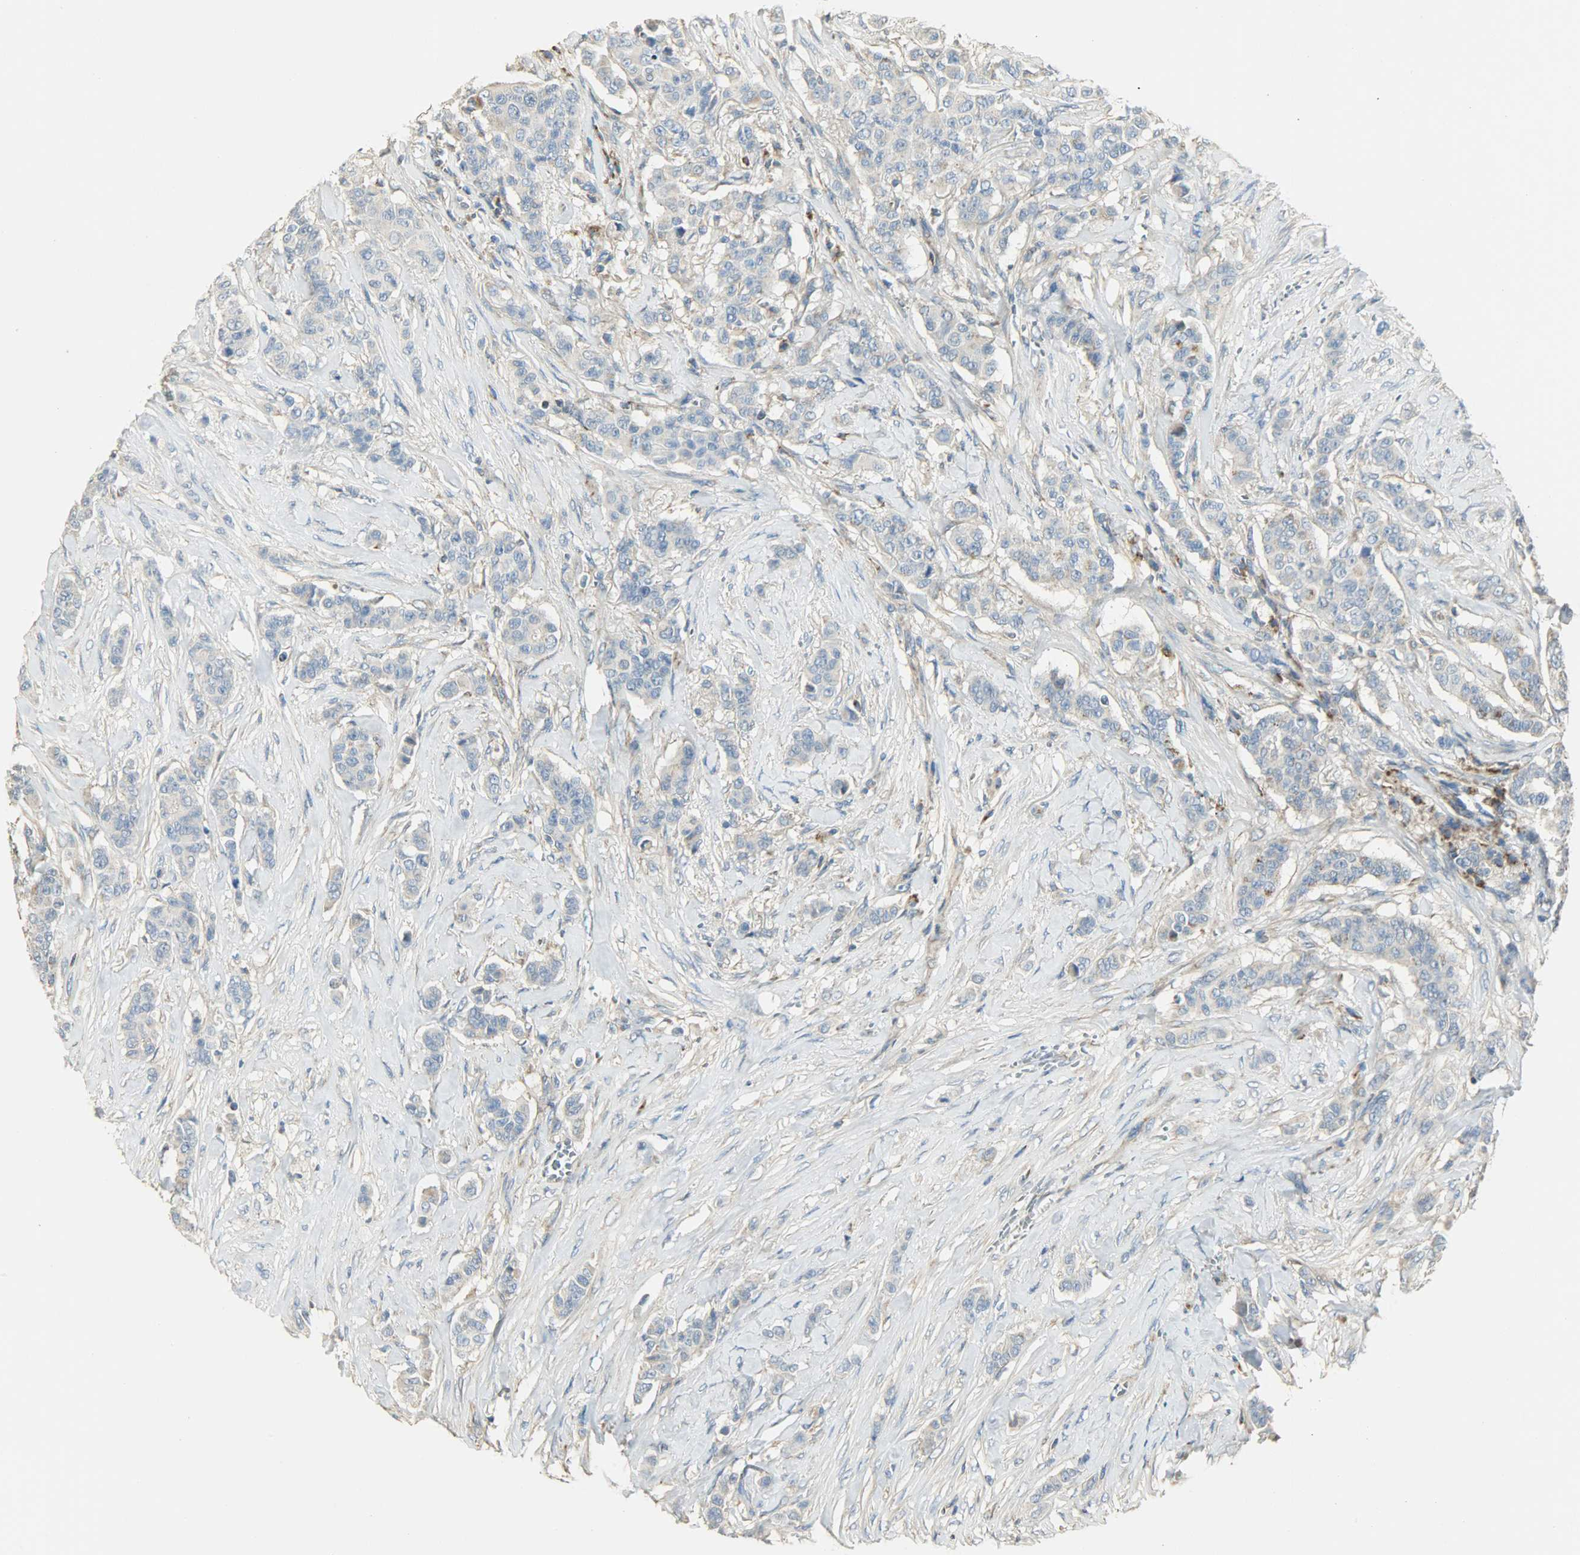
{"staining": {"intensity": "weak", "quantity": ">75%", "location": "cytoplasmic/membranous"}, "tissue": "breast cancer", "cell_type": "Tumor cells", "image_type": "cancer", "snomed": [{"axis": "morphology", "description": "Duct carcinoma"}, {"axis": "topography", "description": "Breast"}], "caption": "Weak cytoplasmic/membranous staining is seen in approximately >75% of tumor cells in breast cancer. The staining was performed using DAB to visualize the protein expression in brown, while the nuclei were stained in blue with hematoxylin (Magnification: 20x).", "gene": "NNT", "patient": {"sex": "female", "age": 40}}